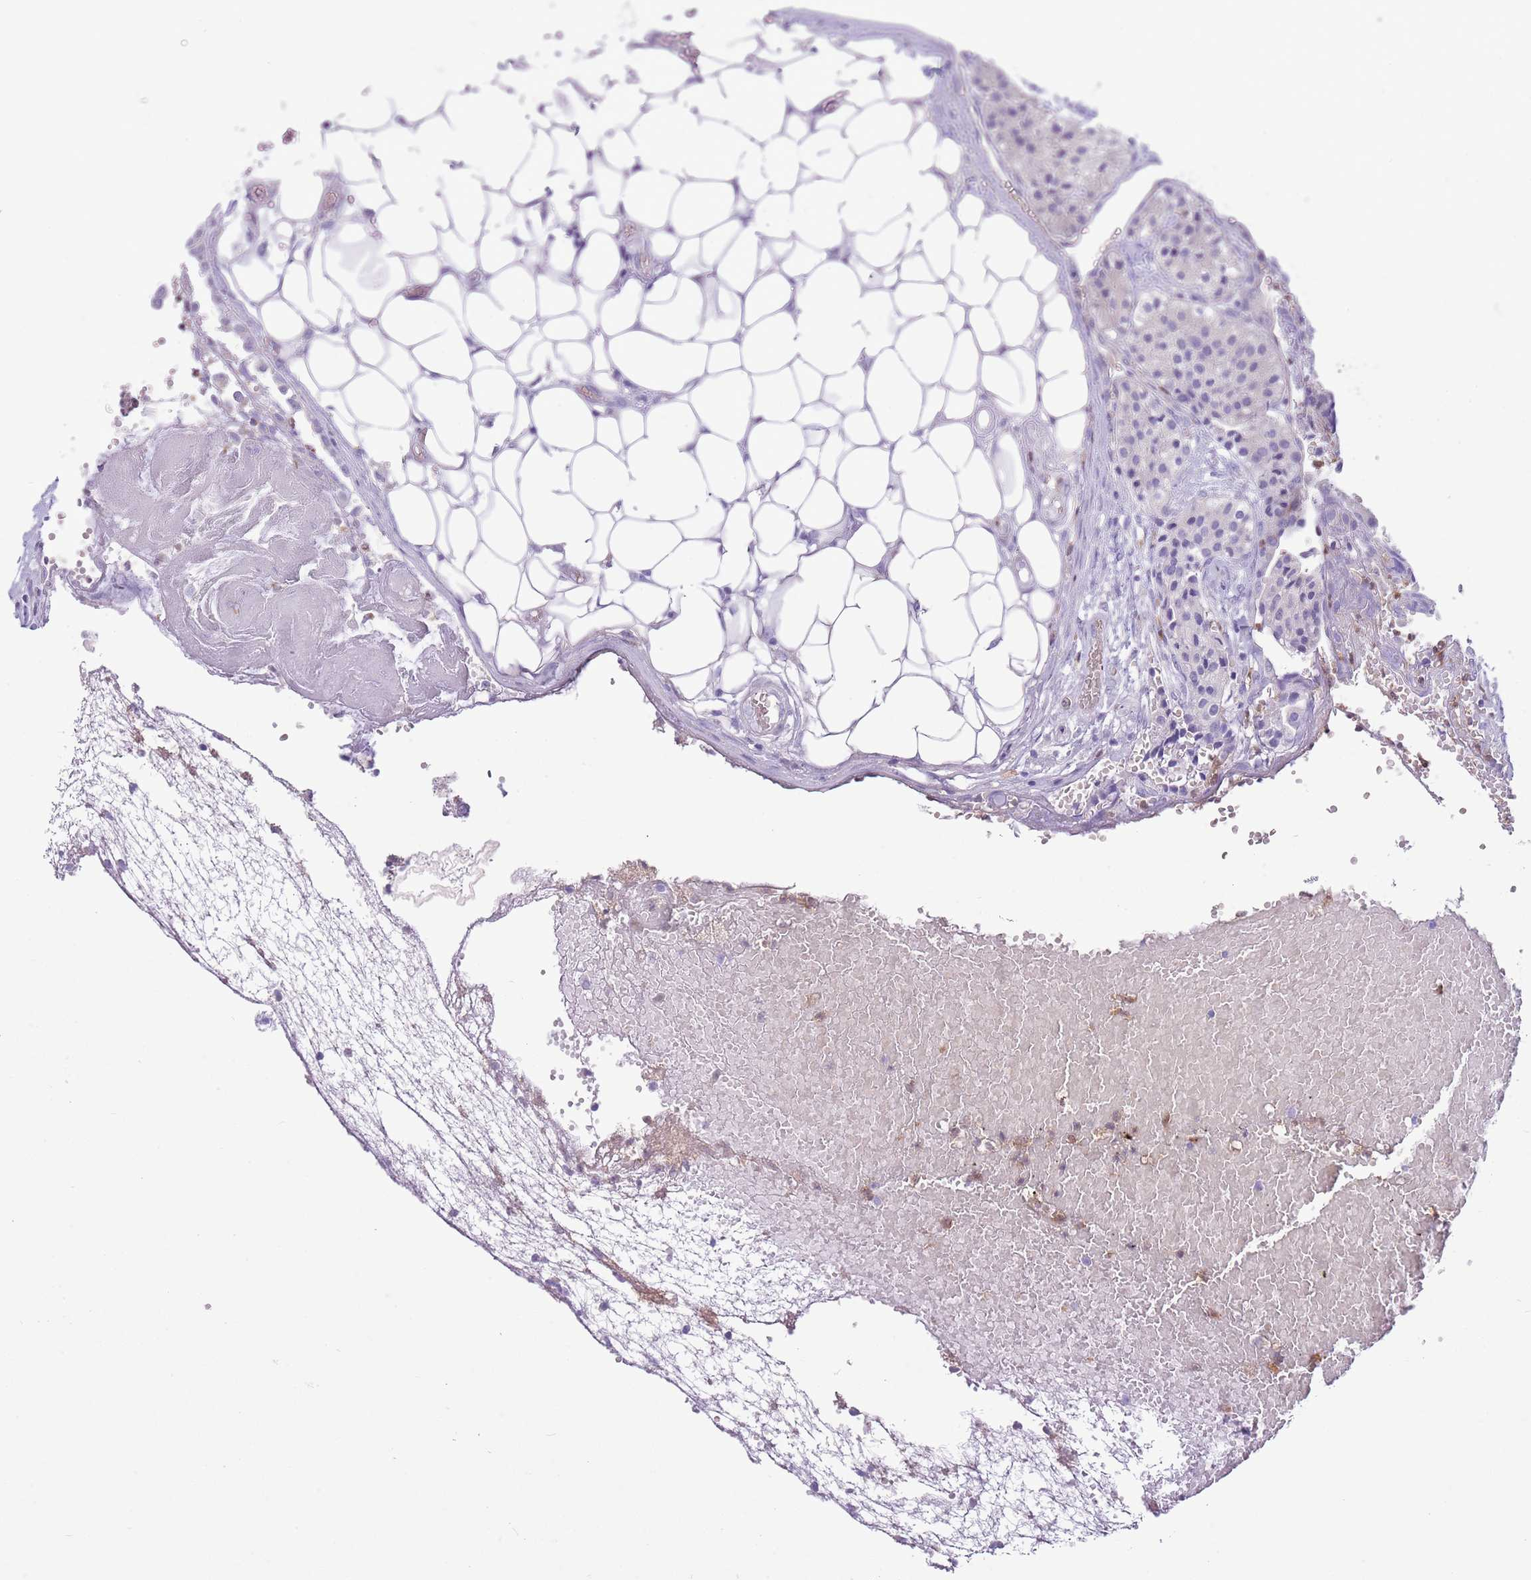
{"staining": {"intensity": "negative", "quantity": "none", "location": "none"}, "tissue": "carcinoid", "cell_type": "Tumor cells", "image_type": "cancer", "snomed": [{"axis": "morphology", "description": "Carcinoid, malignant, NOS"}, {"axis": "topography", "description": "Colon"}], "caption": "Human malignant carcinoid stained for a protein using immunohistochemistry displays no staining in tumor cells.", "gene": "OR6M1", "patient": {"sex": "female", "age": 52}}